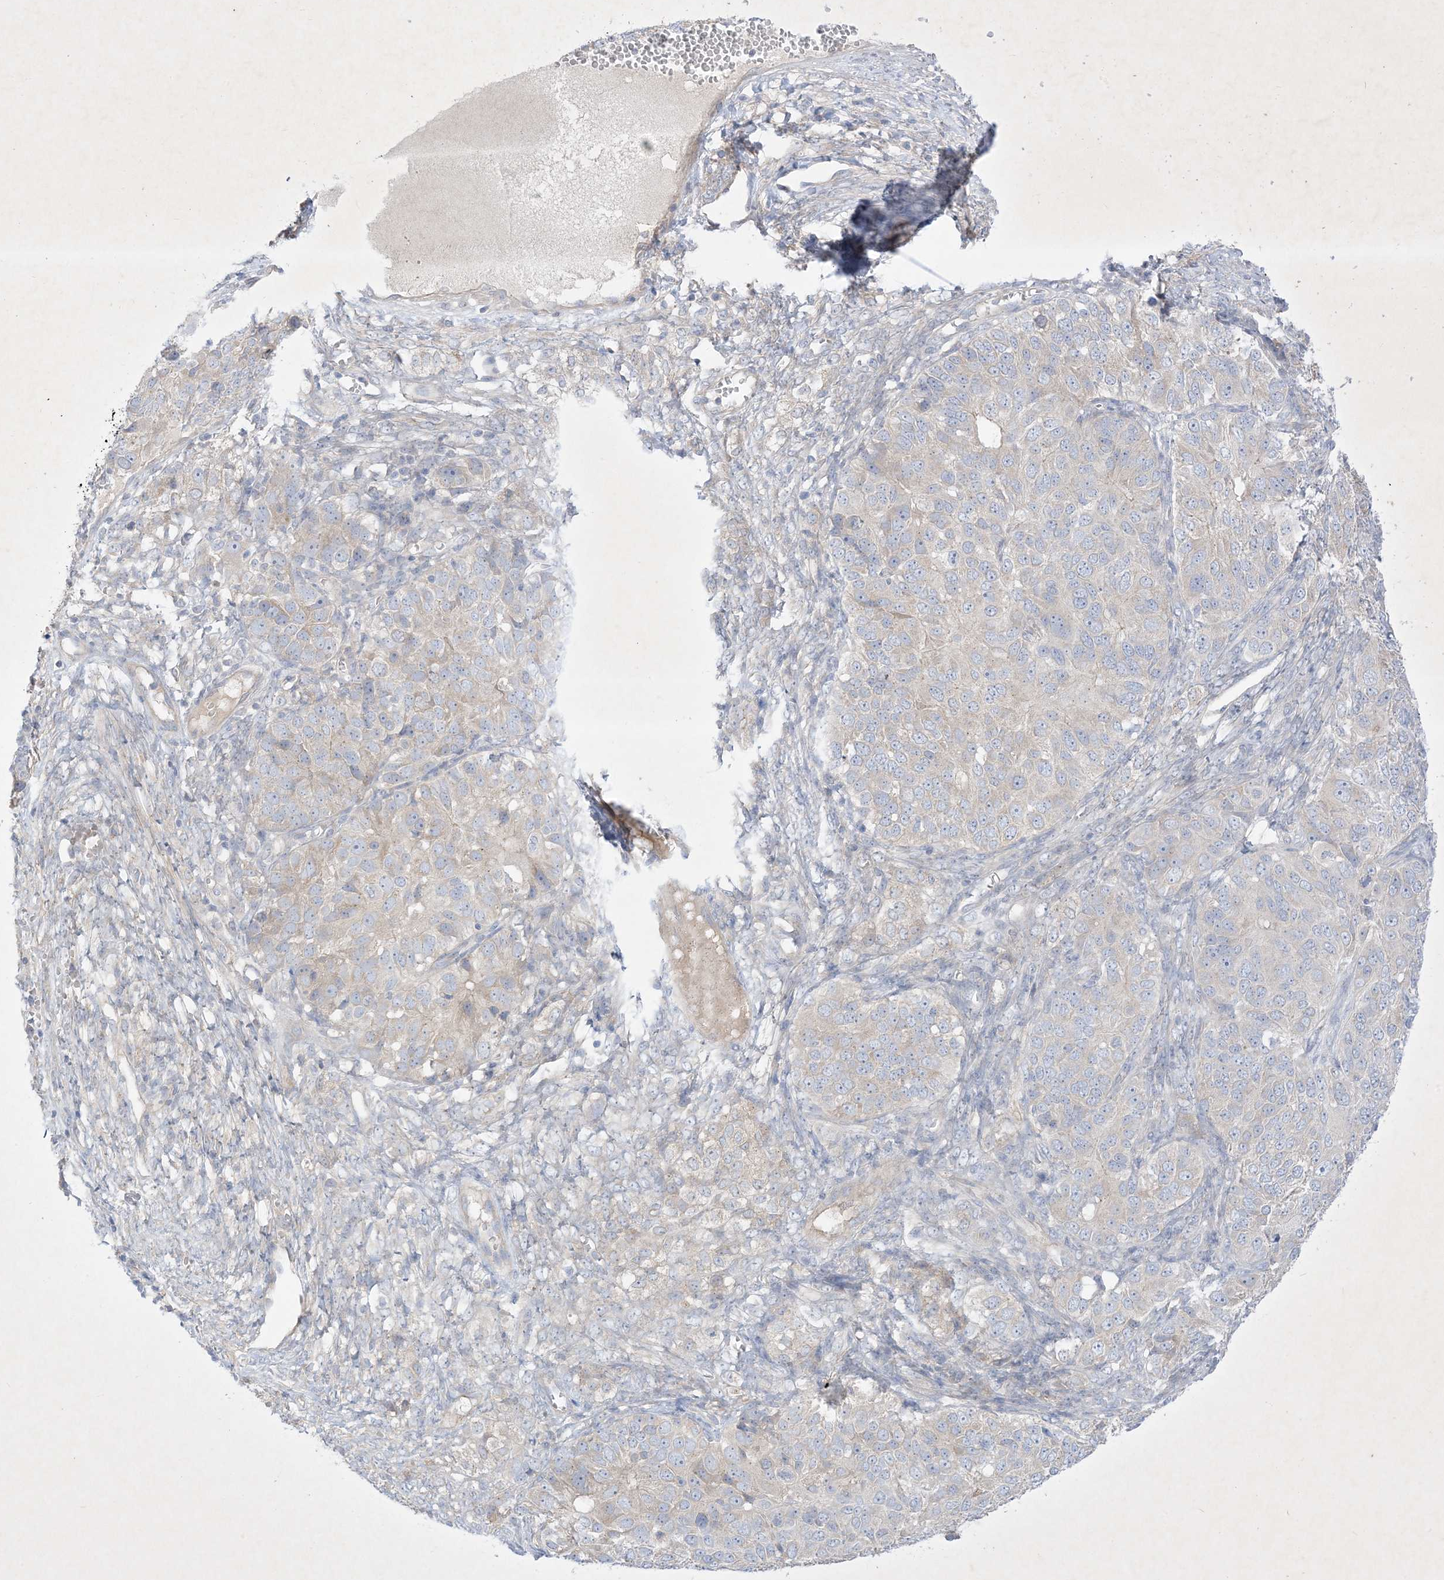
{"staining": {"intensity": "negative", "quantity": "none", "location": "none"}, "tissue": "ovarian cancer", "cell_type": "Tumor cells", "image_type": "cancer", "snomed": [{"axis": "morphology", "description": "Carcinoma, endometroid"}, {"axis": "topography", "description": "Ovary"}], "caption": "Ovarian cancer was stained to show a protein in brown. There is no significant positivity in tumor cells. Brightfield microscopy of IHC stained with DAB (brown) and hematoxylin (blue), captured at high magnification.", "gene": "PLEKHA3", "patient": {"sex": "female", "age": 51}}